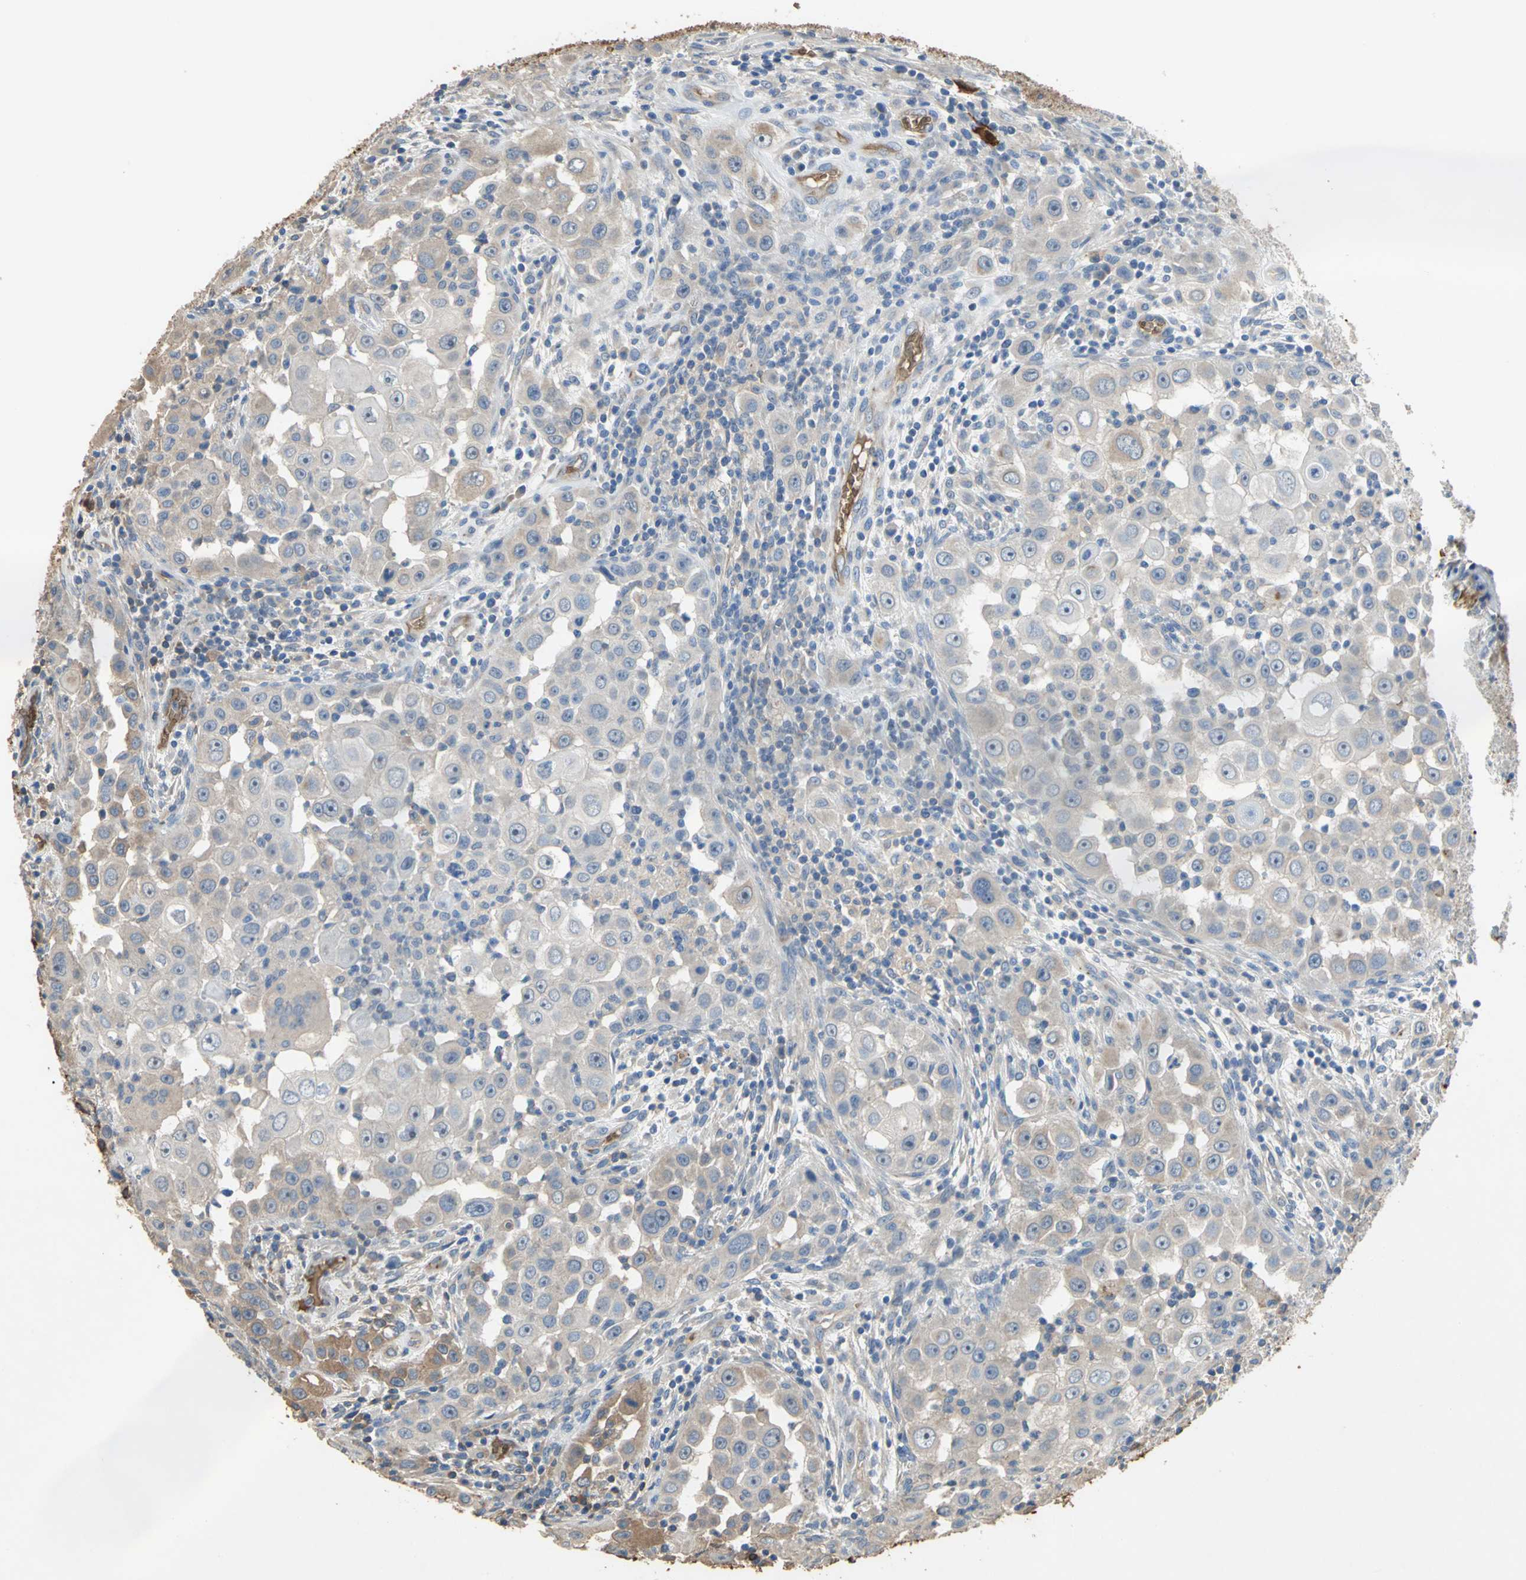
{"staining": {"intensity": "strong", "quantity": "25%-75%", "location": "cytoplasmic/membranous"}, "tissue": "head and neck cancer", "cell_type": "Tumor cells", "image_type": "cancer", "snomed": [{"axis": "morphology", "description": "Carcinoma, NOS"}, {"axis": "topography", "description": "Head-Neck"}], "caption": "A high-resolution histopathology image shows immunohistochemistry staining of head and neck cancer, which displays strong cytoplasmic/membranous expression in about 25%-75% of tumor cells. (Brightfield microscopy of DAB IHC at high magnification).", "gene": "TREM1", "patient": {"sex": "male", "age": 87}}